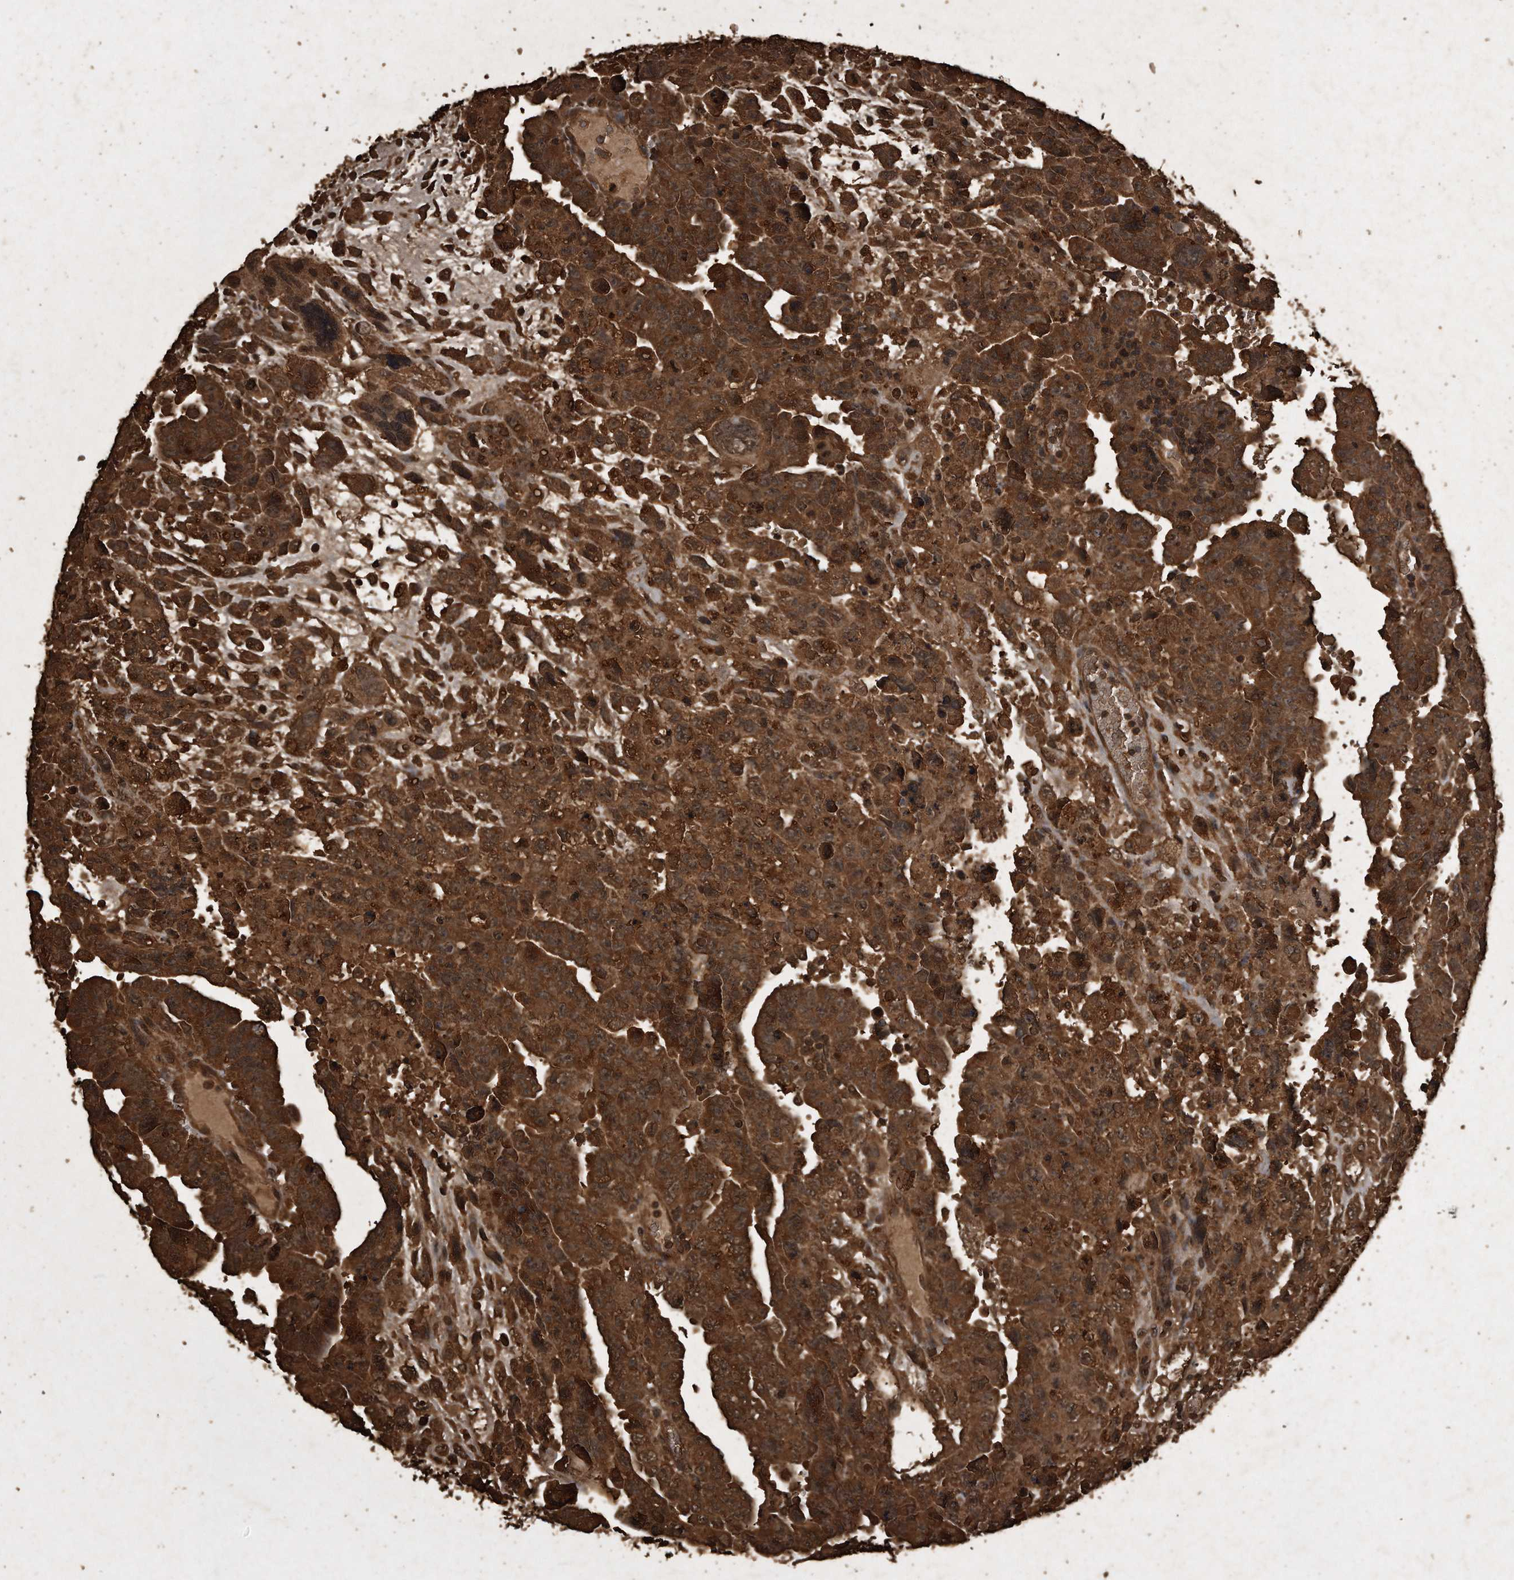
{"staining": {"intensity": "strong", "quantity": ">75%", "location": "cytoplasmic/membranous"}, "tissue": "testis cancer", "cell_type": "Tumor cells", "image_type": "cancer", "snomed": [{"axis": "morphology", "description": "Carcinoma, Embryonal, NOS"}, {"axis": "topography", "description": "Testis"}], "caption": "Testis cancer (embryonal carcinoma) was stained to show a protein in brown. There is high levels of strong cytoplasmic/membranous positivity in about >75% of tumor cells.", "gene": "CFLAR", "patient": {"sex": "male", "age": 28}}